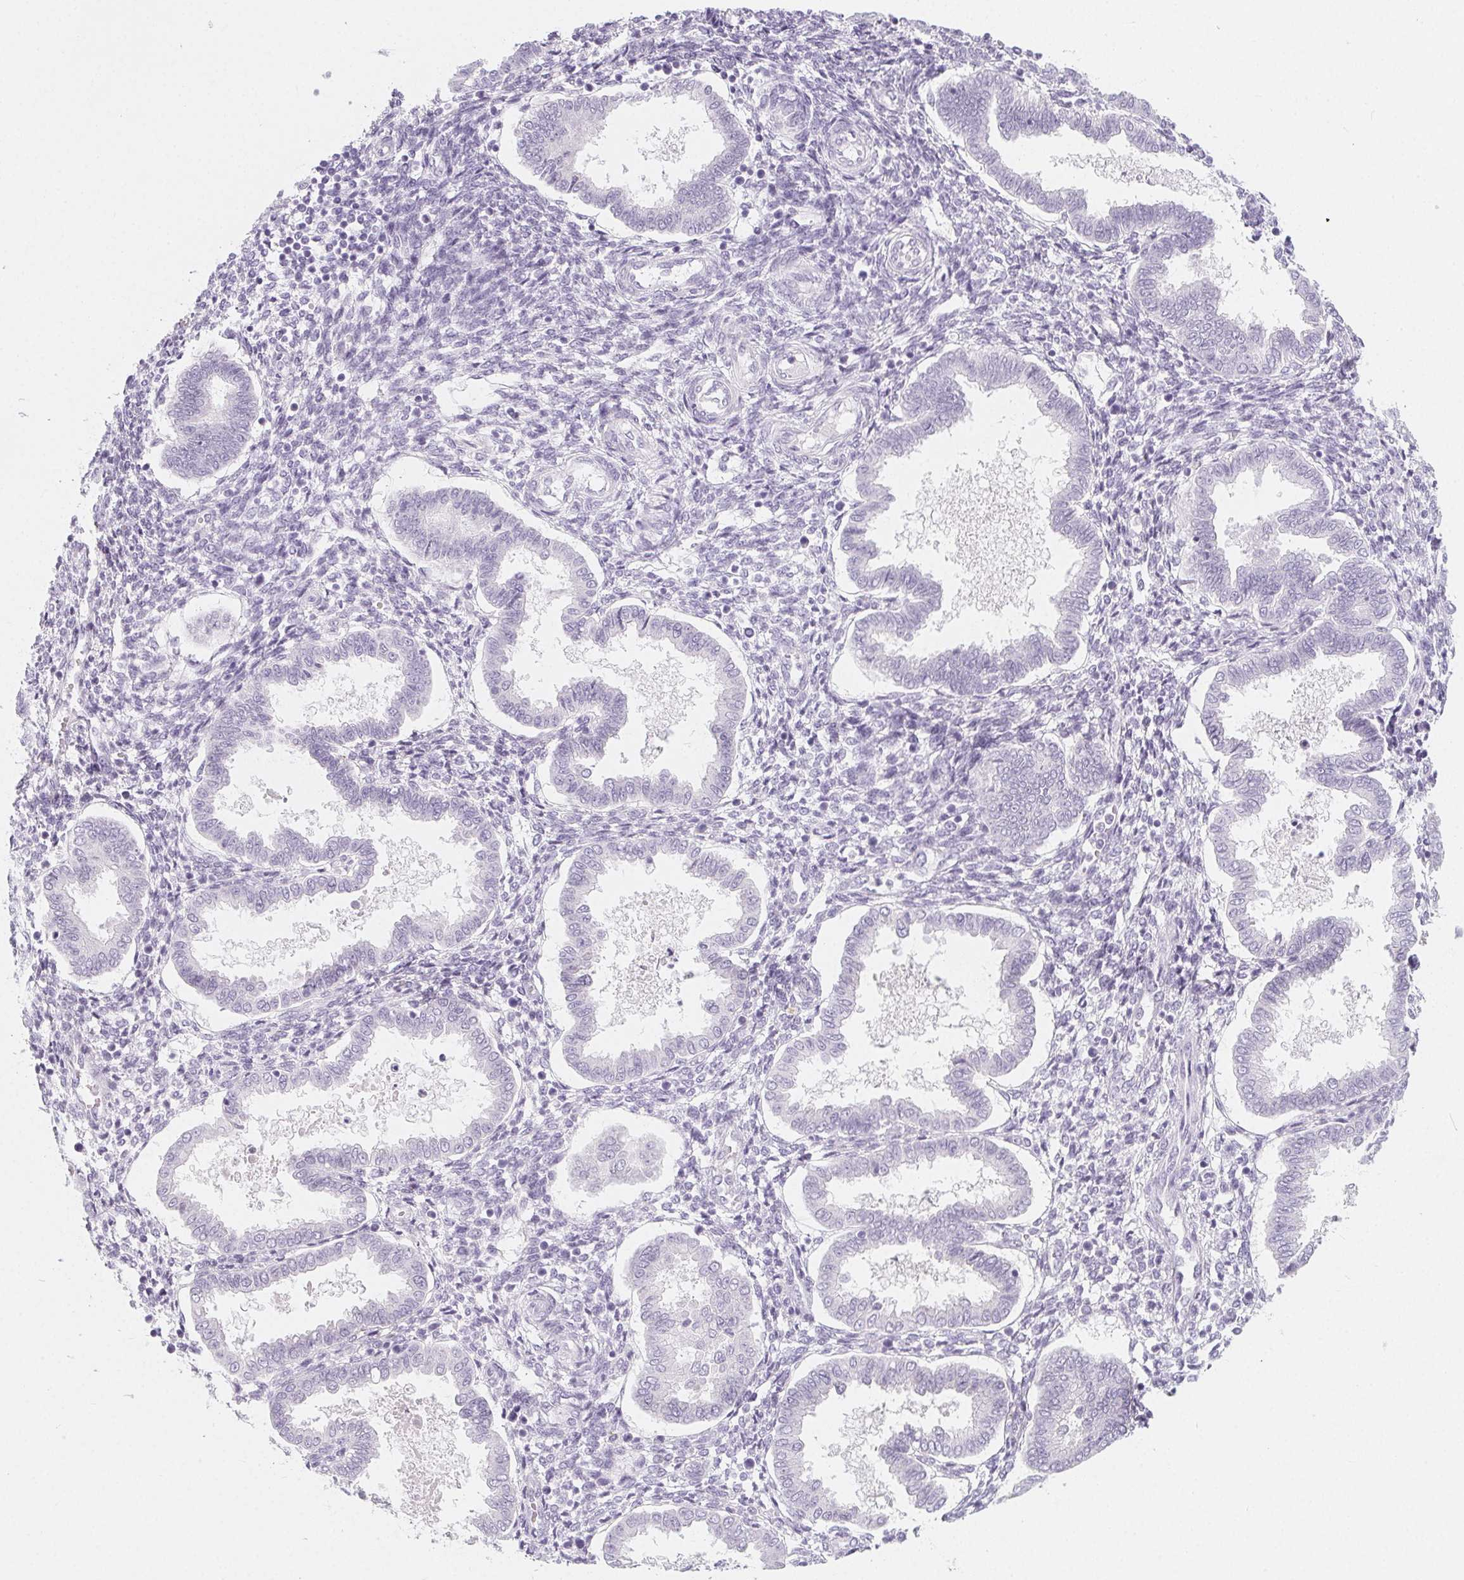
{"staining": {"intensity": "negative", "quantity": "none", "location": "none"}, "tissue": "endometrium", "cell_type": "Cells in endometrial stroma", "image_type": "normal", "snomed": [{"axis": "morphology", "description": "Normal tissue, NOS"}, {"axis": "topography", "description": "Endometrium"}], "caption": "IHC of unremarkable endometrium displays no positivity in cells in endometrial stroma. Nuclei are stained in blue.", "gene": "SH3GL2", "patient": {"sex": "female", "age": 24}}